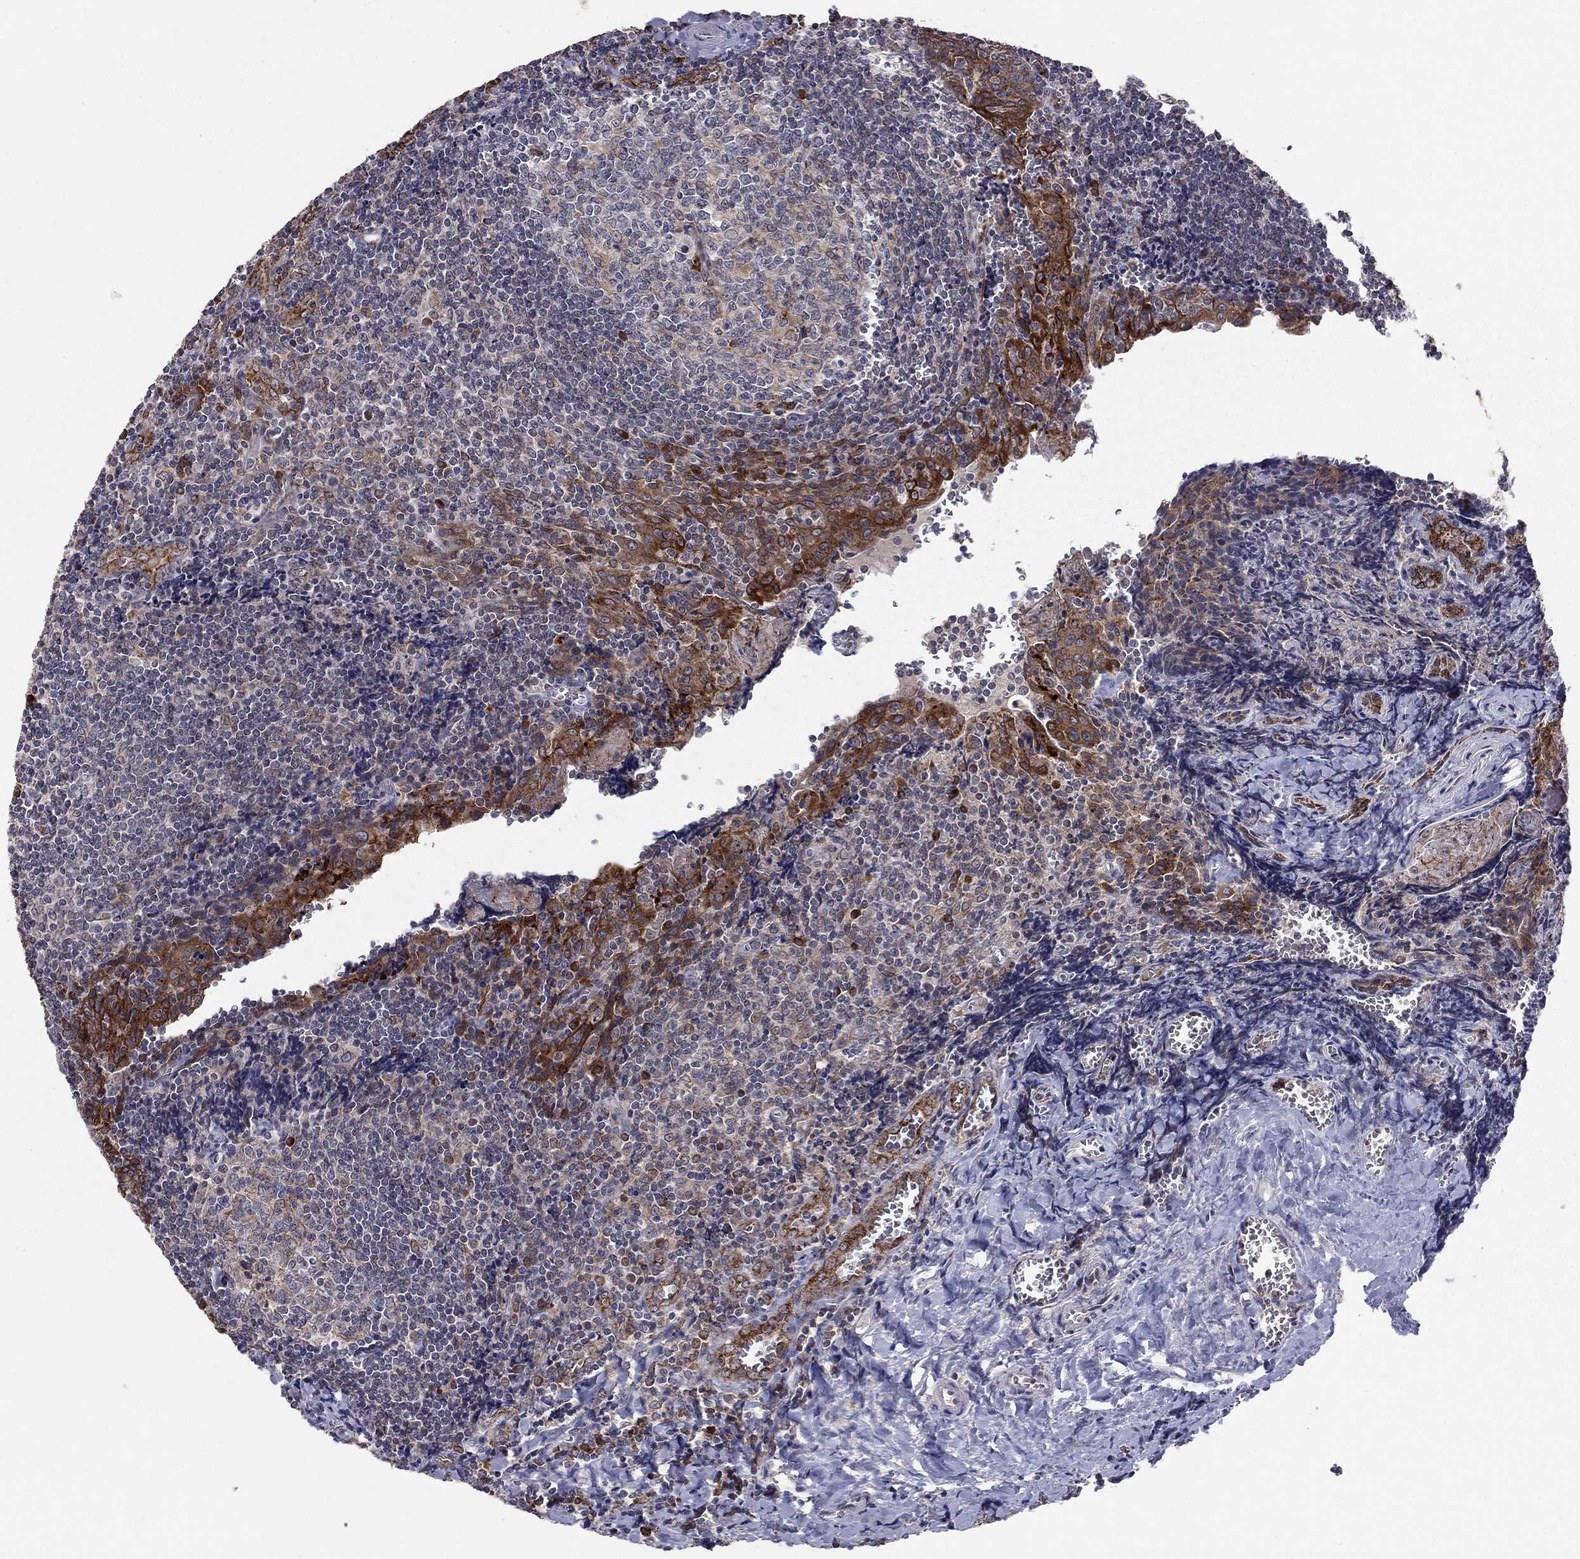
{"staining": {"intensity": "strong", "quantity": "<25%", "location": "cytoplasmic/membranous"}, "tissue": "tonsil", "cell_type": "Germinal center cells", "image_type": "normal", "snomed": [{"axis": "morphology", "description": "Normal tissue, NOS"}, {"axis": "morphology", "description": "Inflammation, NOS"}, {"axis": "topography", "description": "Tonsil"}], "caption": "Protein staining of normal tonsil reveals strong cytoplasmic/membranous positivity in approximately <25% of germinal center cells. (DAB = brown stain, brightfield microscopy at high magnification).", "gene": "YIF1A", "patient": {"sex": "female", "age": 31}}